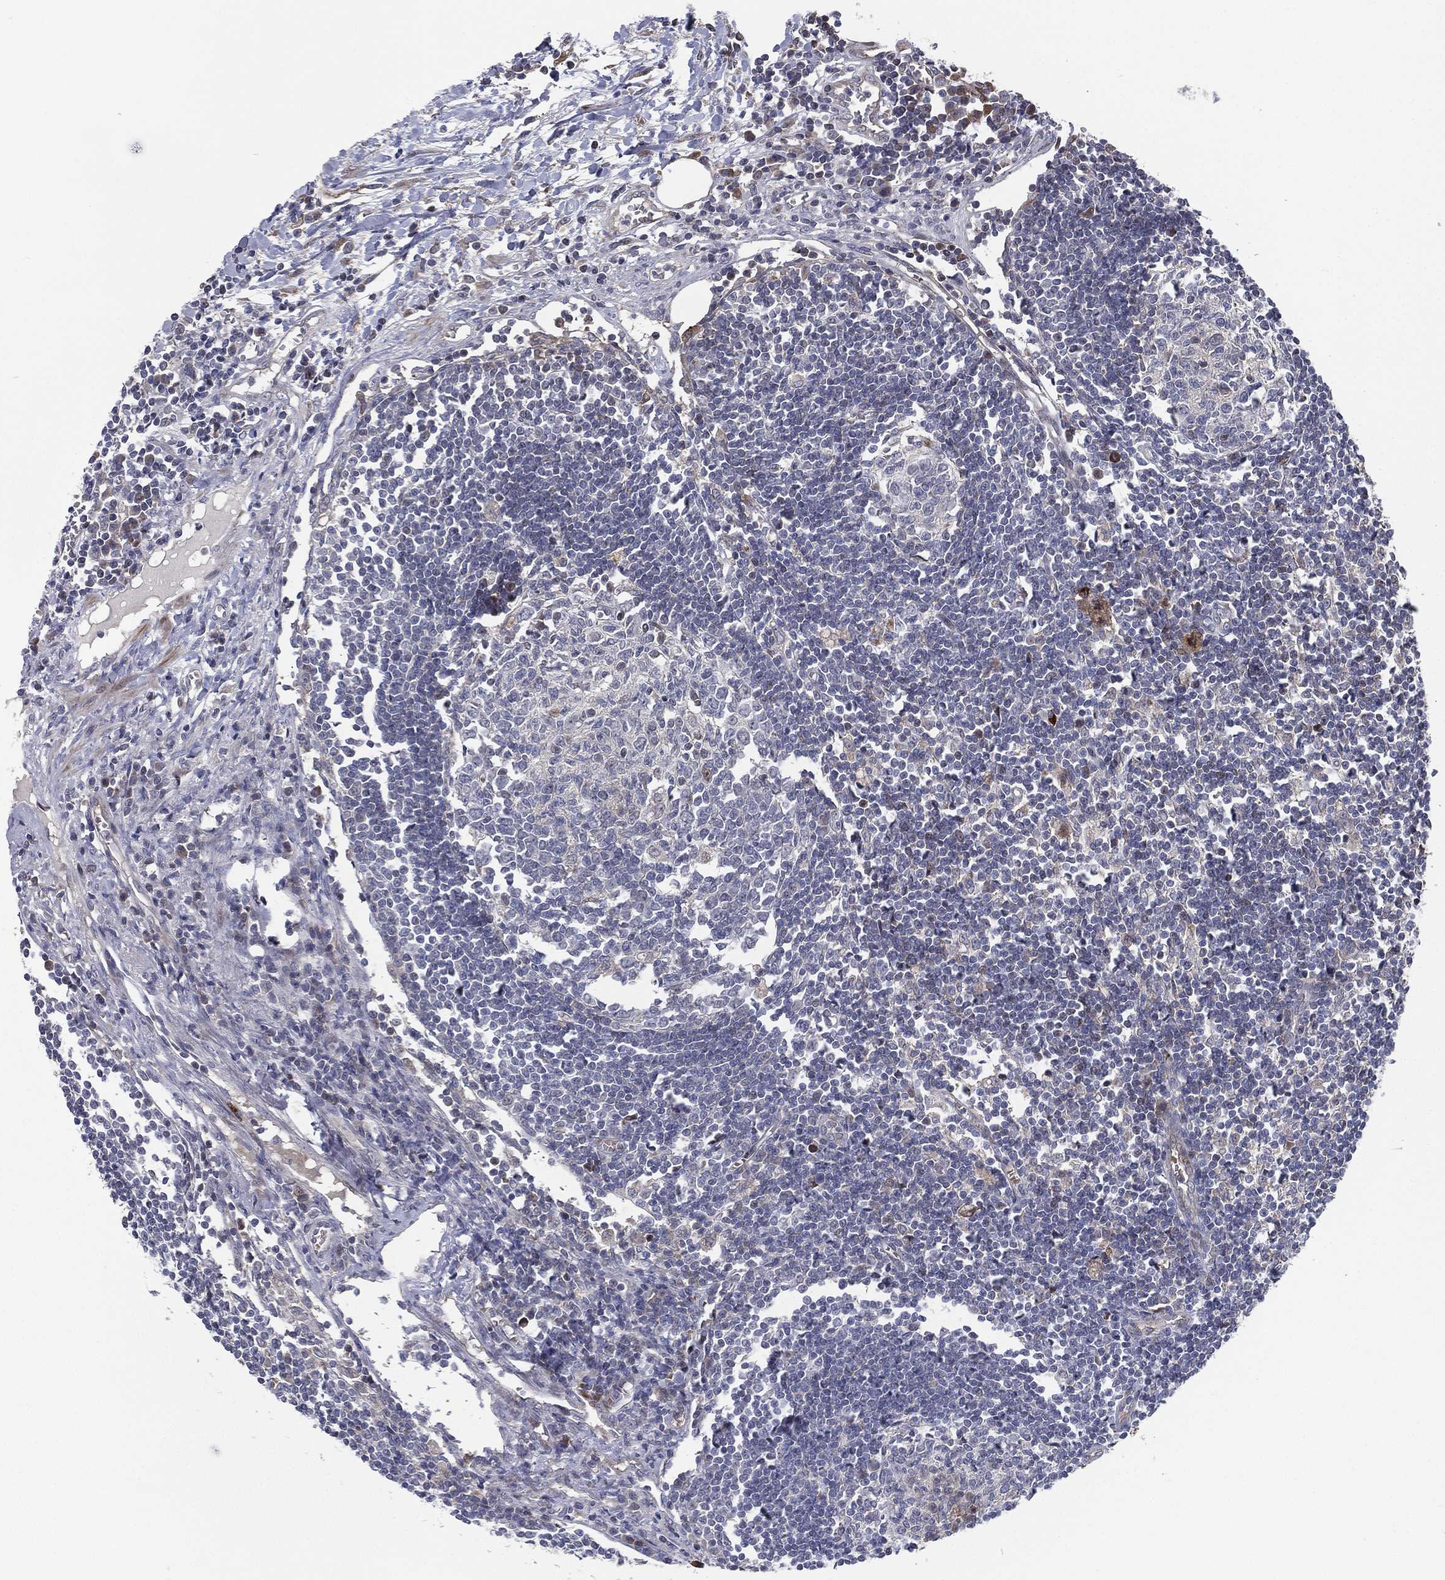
{"staining": {"intensity": "negative", "quantity": "none", "location": "none"}, "tissue": "lymph node", "cell_type": "Germinal center cells", "image_type": "normal", "snomed": [{"axis": "morphology", "description": "Normal tissue, NOS"}, {"axis": "morphology", "description": "Adenocarcinoma, NOS"}, {"axis": "topography", "description": "Lymph node"}, {"axis": "topography", "description": "Pancreas"}], "caption": "The immunohistochemistry (IHC) image has no significant staining in germinal center cells of lymph node. (Brightfield microscopy of DAB IHC at high magnification).", "gene": "UTP14A", "patient": {"sex": "female", "age": 58}}